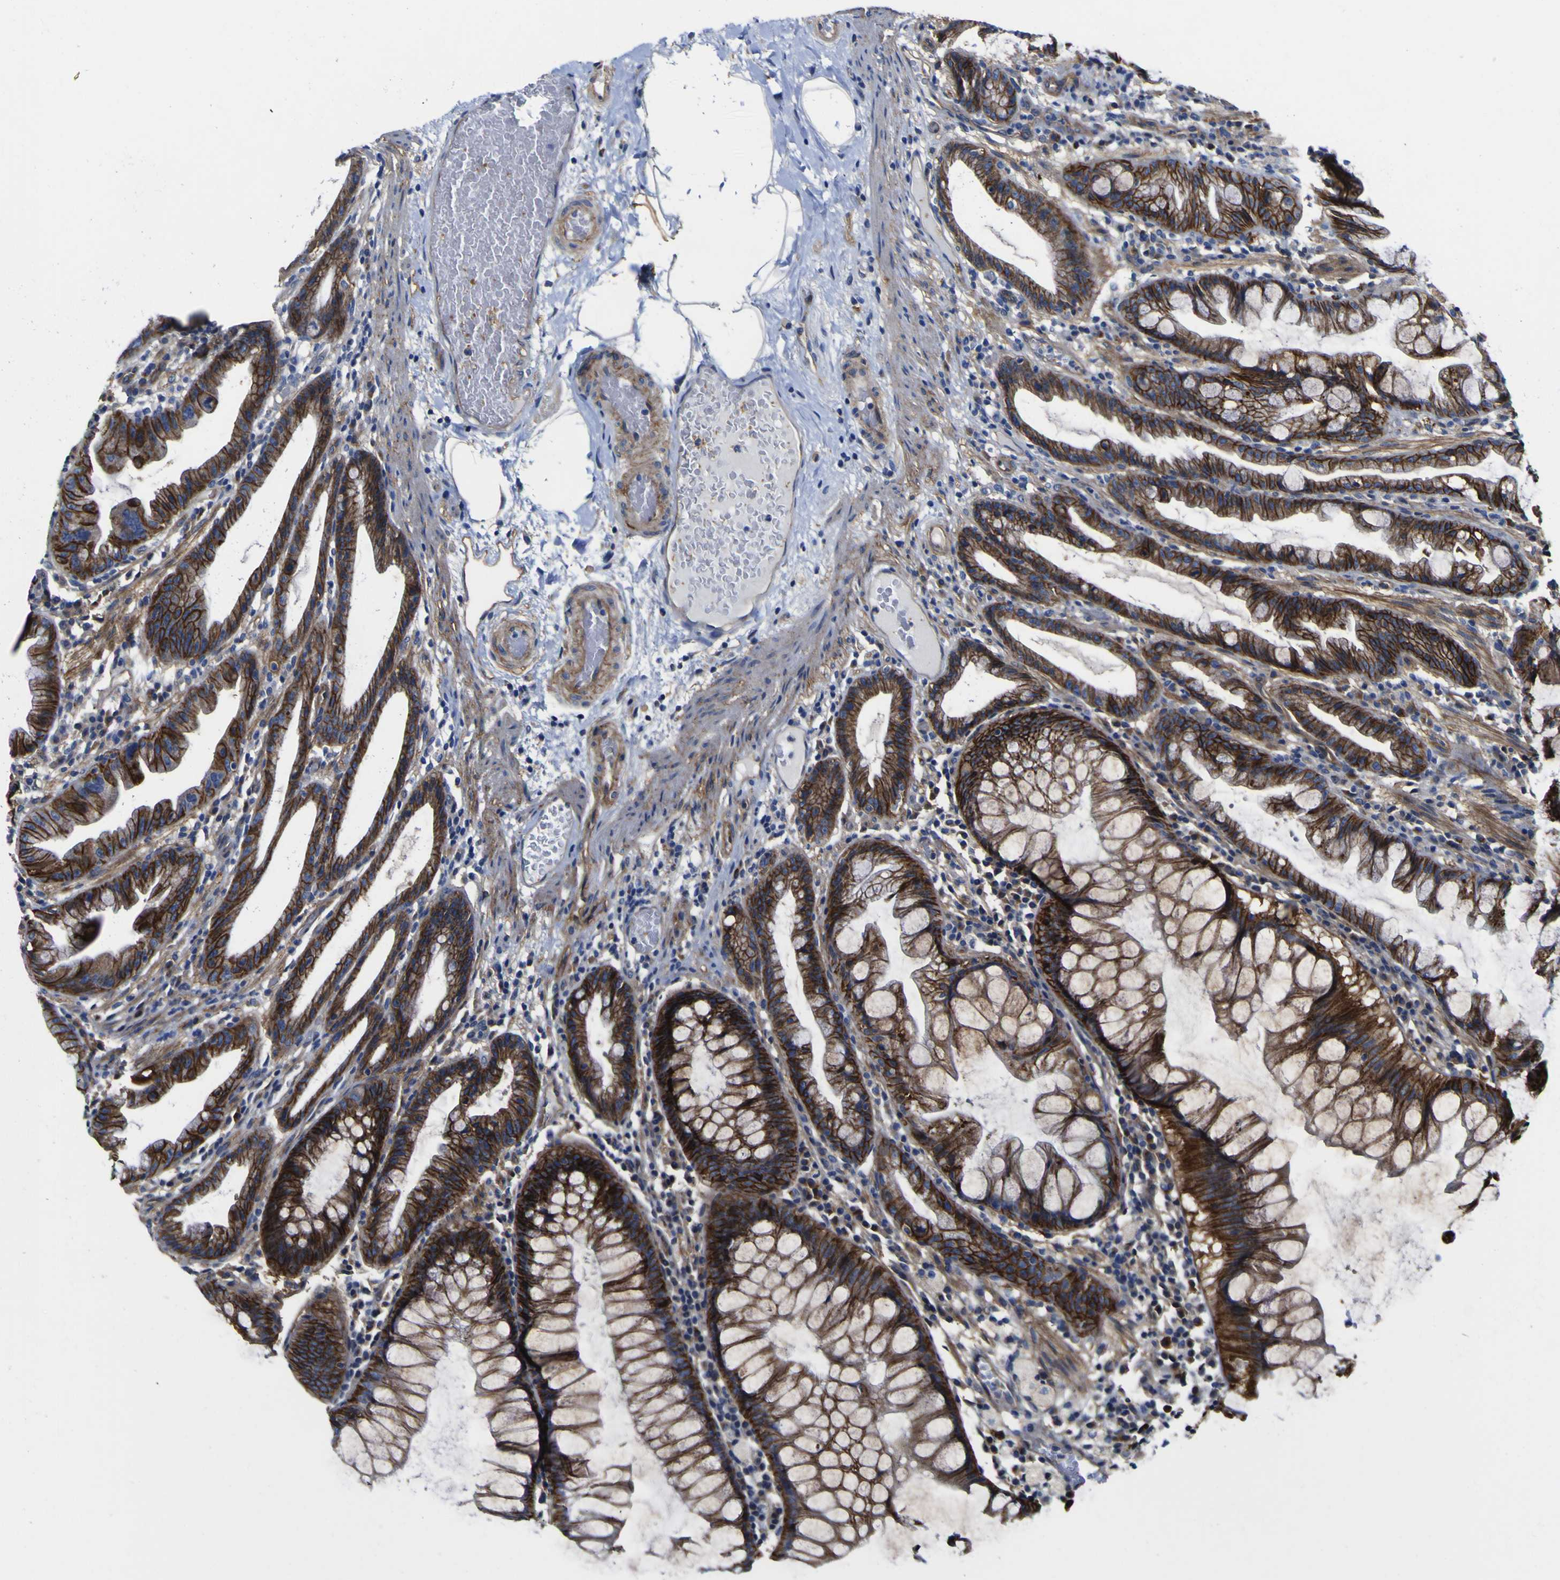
{"staining": {"intensity": "weak", "quantity": ">75%", "location": "cytoplasmic/membranous"}, "tissue": "colon", "cell_type": "Endothelial cells", "image_type": "normal", "snomed": [{"axis": "morphology", "description": "Normal tissue, NOS"}, {"axis": "topography", "description": "Smooth muscle"}, {"axis": "topography", "description": "Colon"}], "caption": "Immunohistochemistry (IHC) histopathology image of normal human colon stained for a protein (brown), which shows low levels of weak cytoplasmic/membranous expression in approximately >75% of endothelial cells.", "gene": "CD151", "patient": {"sex": "male", "age": 67}}